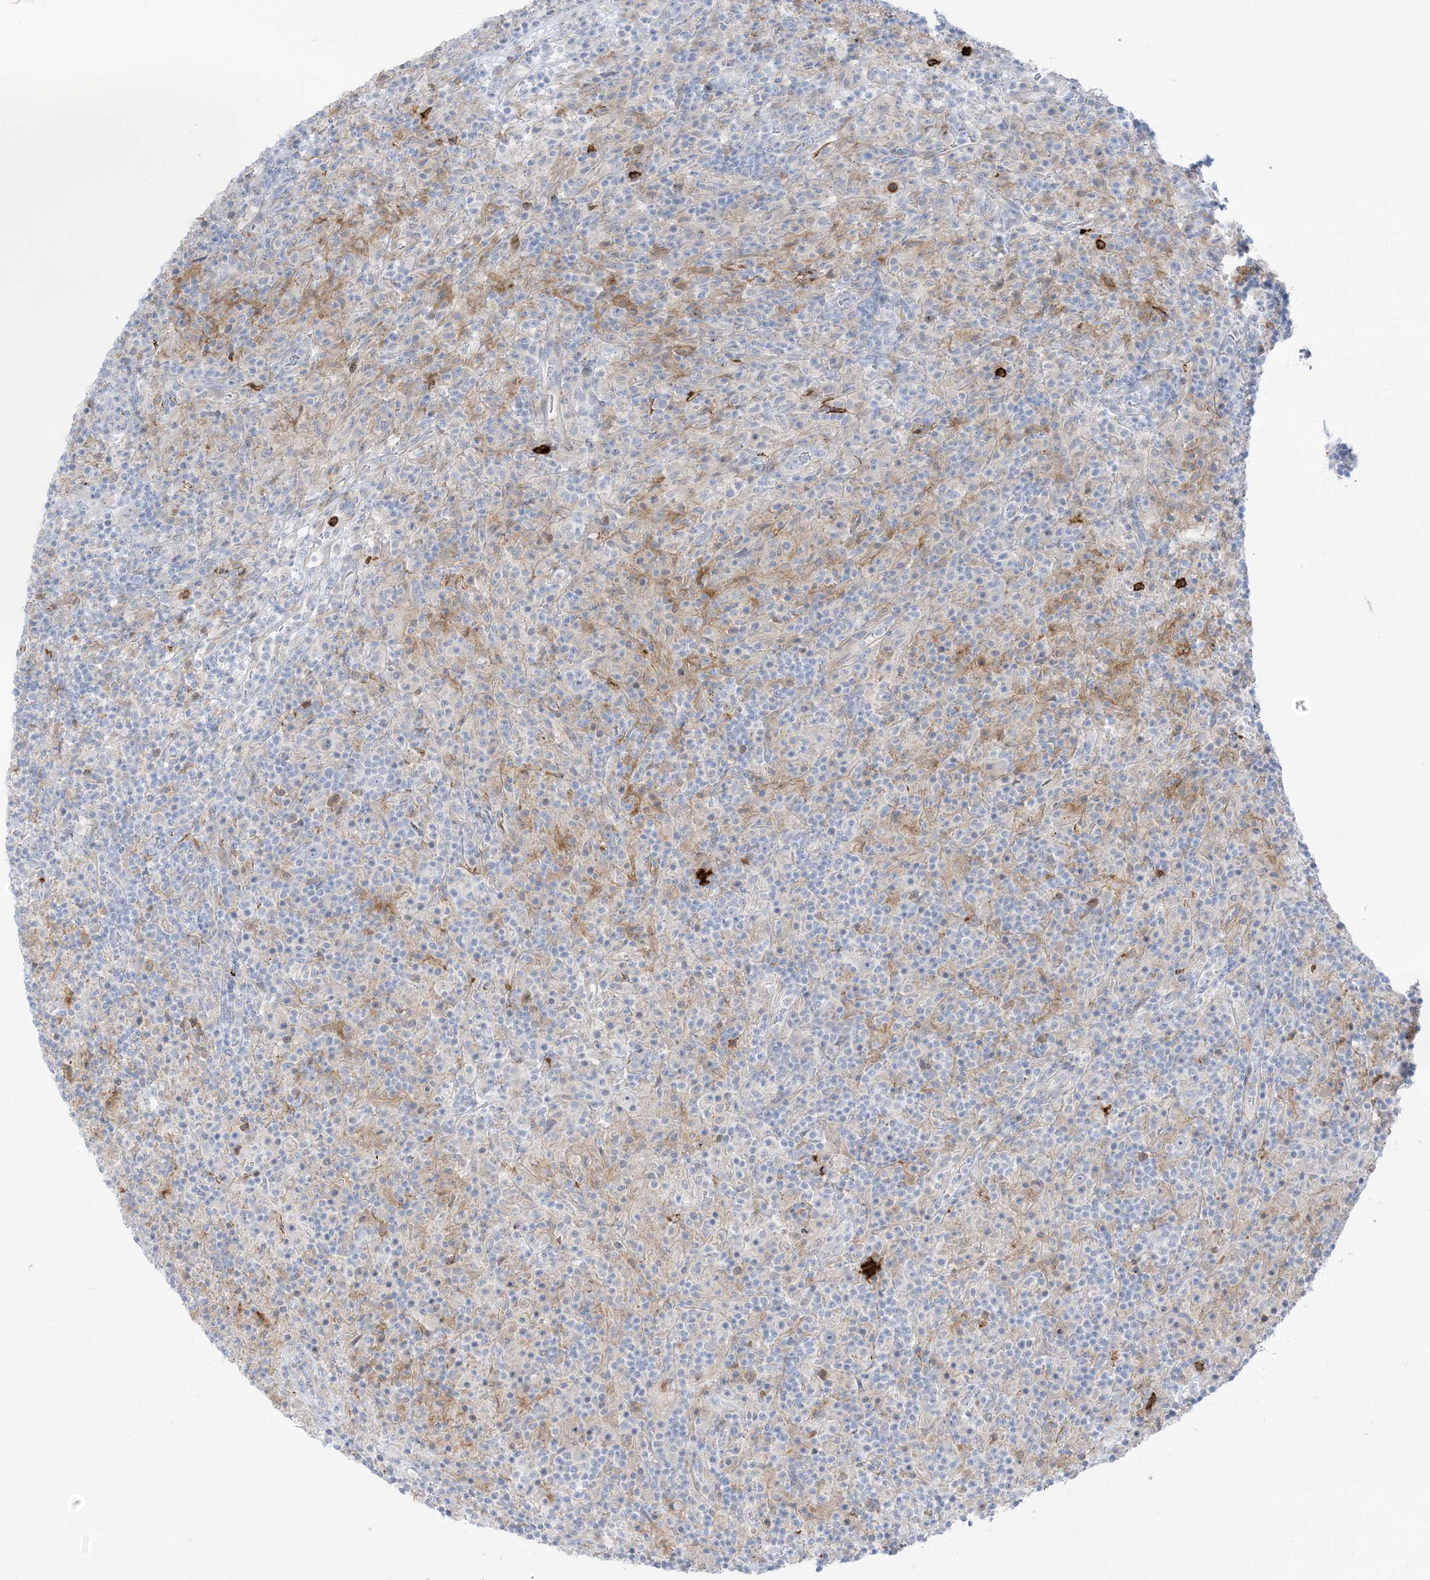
{"staining": {"intensity": "negative", "quantity": "none", "location": "none"}, "tissue": "lymphoma", "cell_type": "Tumor cells", "image_type": "cancer", "snomed": [{"axis": "morphology", "description": "Hodgkin's disease, NOS"}, {"axis": "topography", "description": "Lymph node"}], "caption": "DAB immunohistochemical staining of human lymphoma shows no significant expression in tumor cells.", "gene": "ICMT", "patient": {"sex": "male", "age": 70}}